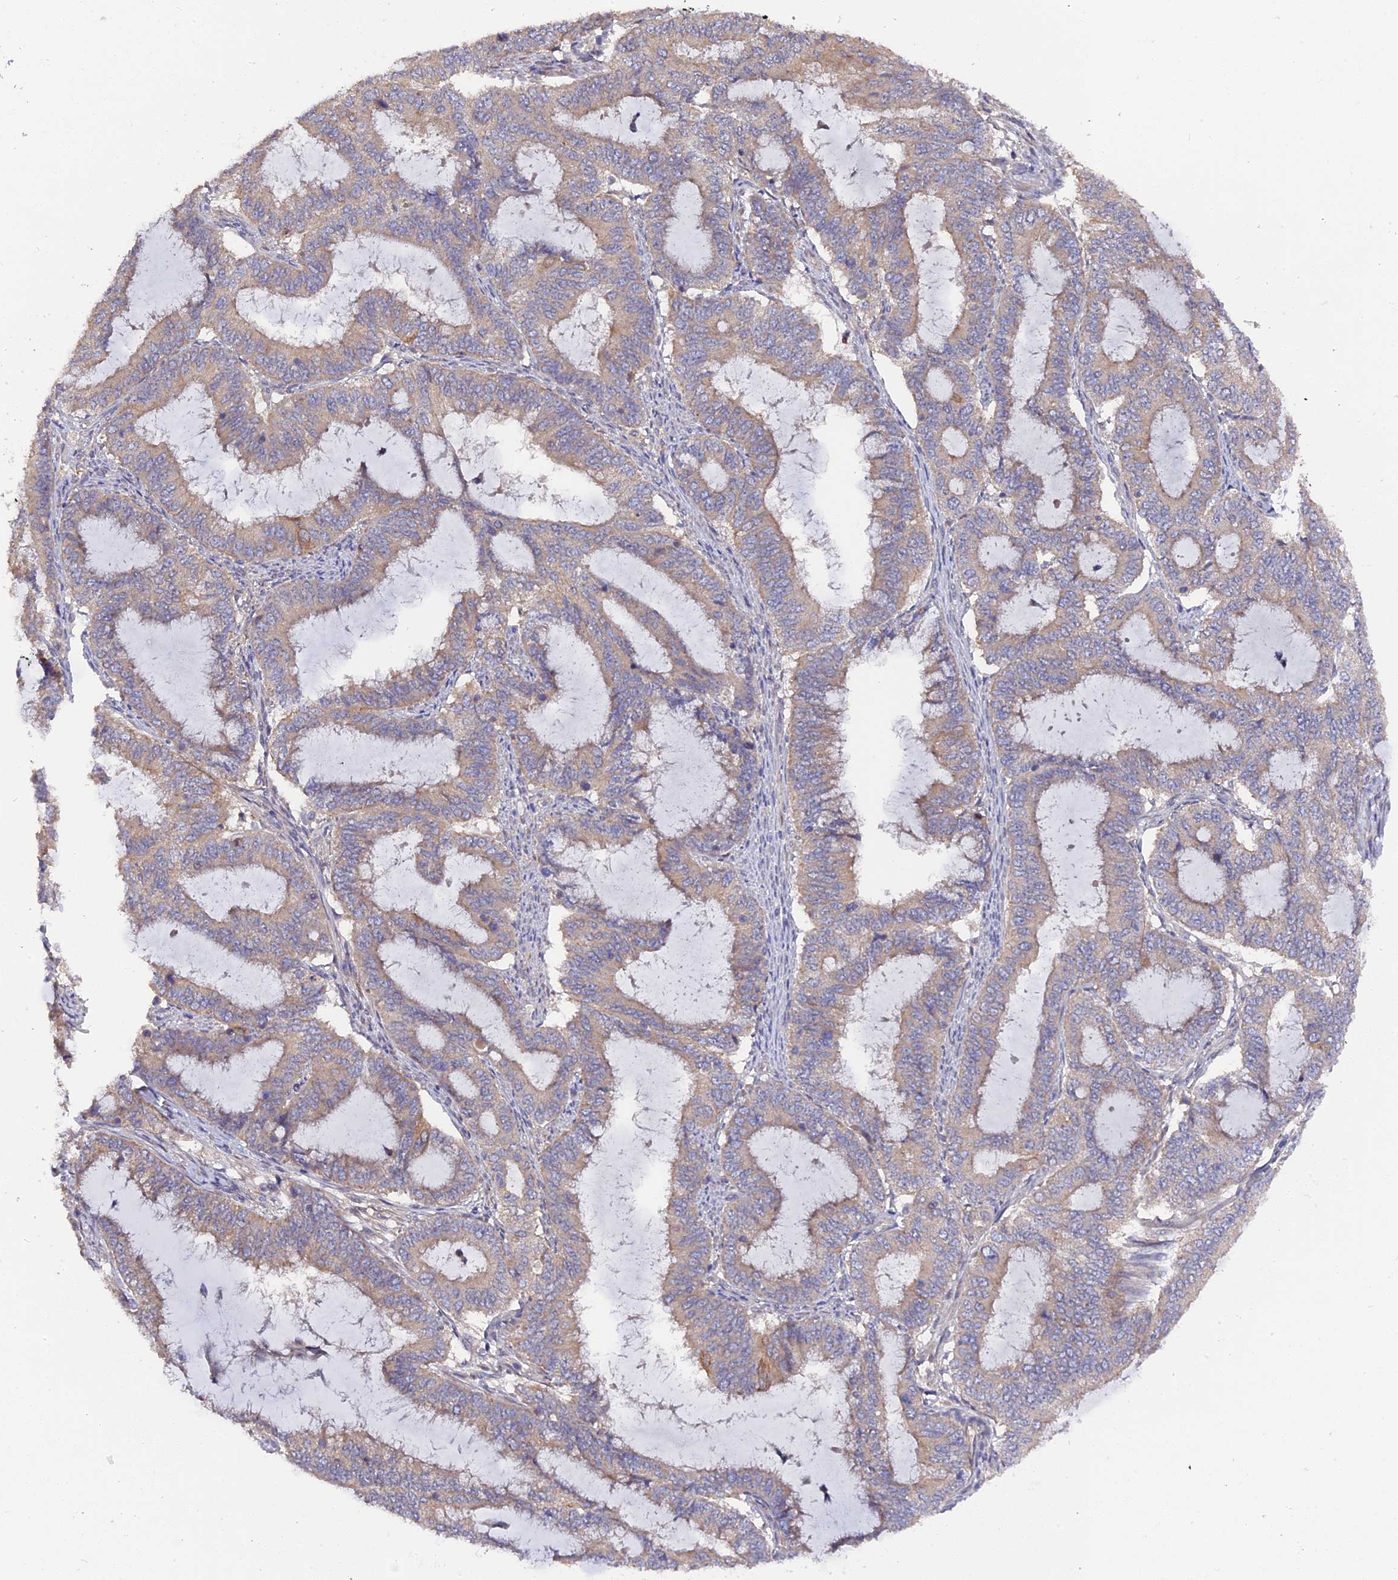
{"staining": {"intensity": "weak", "quantity": "25%-75%", "location": "cytoplasmic/membranous"}, "tissue": "endometrial cancer", "cell_type": "Tumor cells", "image_type": "cancer", "snomed": [{"axis": "morphology", "description": "Adenocarcinoma, NOS"}, {"axis": "topography", "description": "Endometrium"}], "caption": "Immunohistochemistry (DAB) staining of endometrial adenocarcinoma exhibits weak cytoplasmic/membranous protein expression in about 25%-75% of tumor cells.", "gene": "ZCCHC2", "patient": {"sex": "female", "age": 51}}